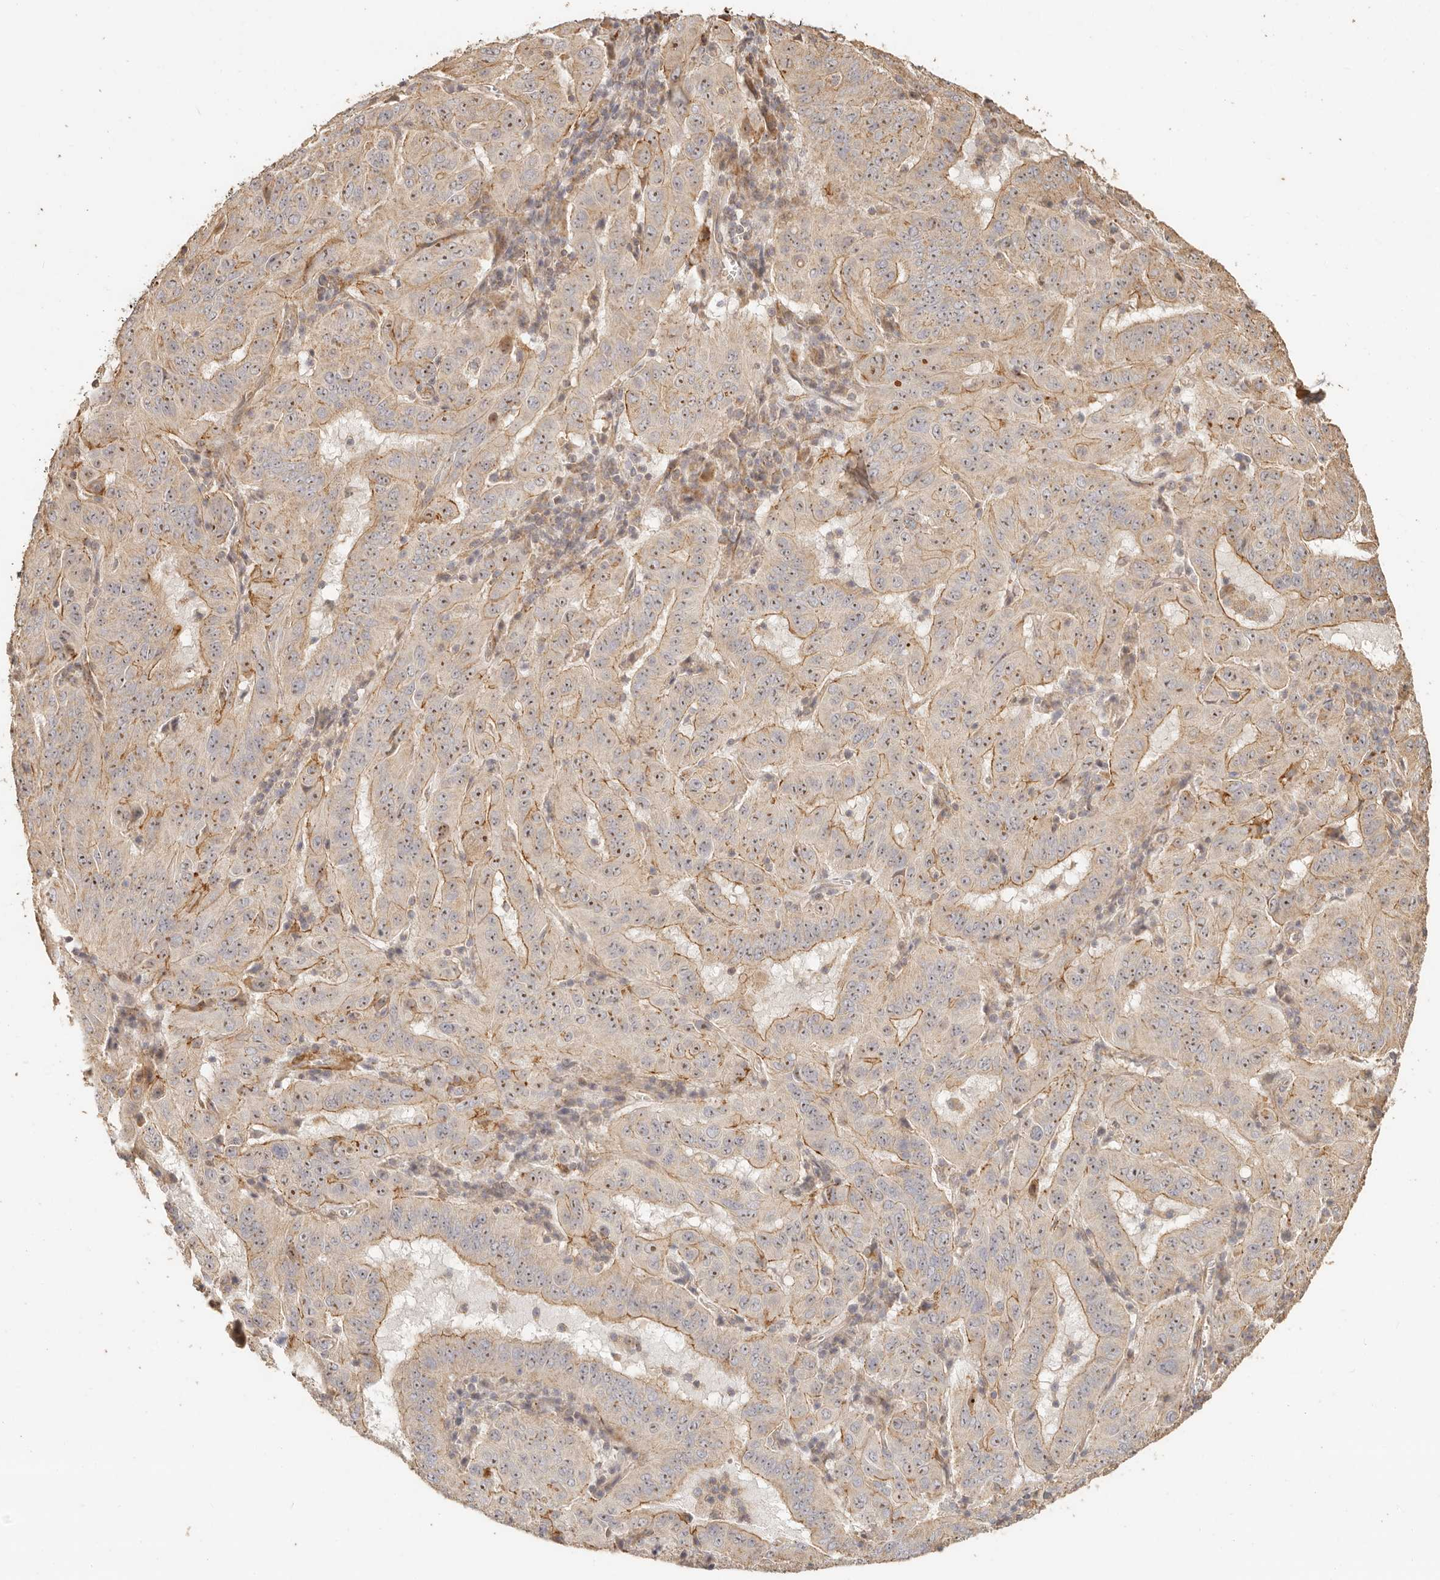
{"staining": {"intensity": "weak", "quantity": ">75%", "location": "cytoplasmic/membranous,nuclear"}, "tissue": "pancreatic cancer", "cell_type": "Tumor cells", "image_type": "cancer", "snomed": [{"axis": "morphology", "description": "Adenocarcinoma, NOS"}, {"axis": "topography", "description": "Pancreas"}], "caption": "Pancreatic adenocarcinoma stained with a brown dye reveals weak cytoplasmic/membranous and nuclear positive positivity in about >75% of tumor cells.", "gene": "PTPN22", "patient": {"sex": "male", "age": 63}}